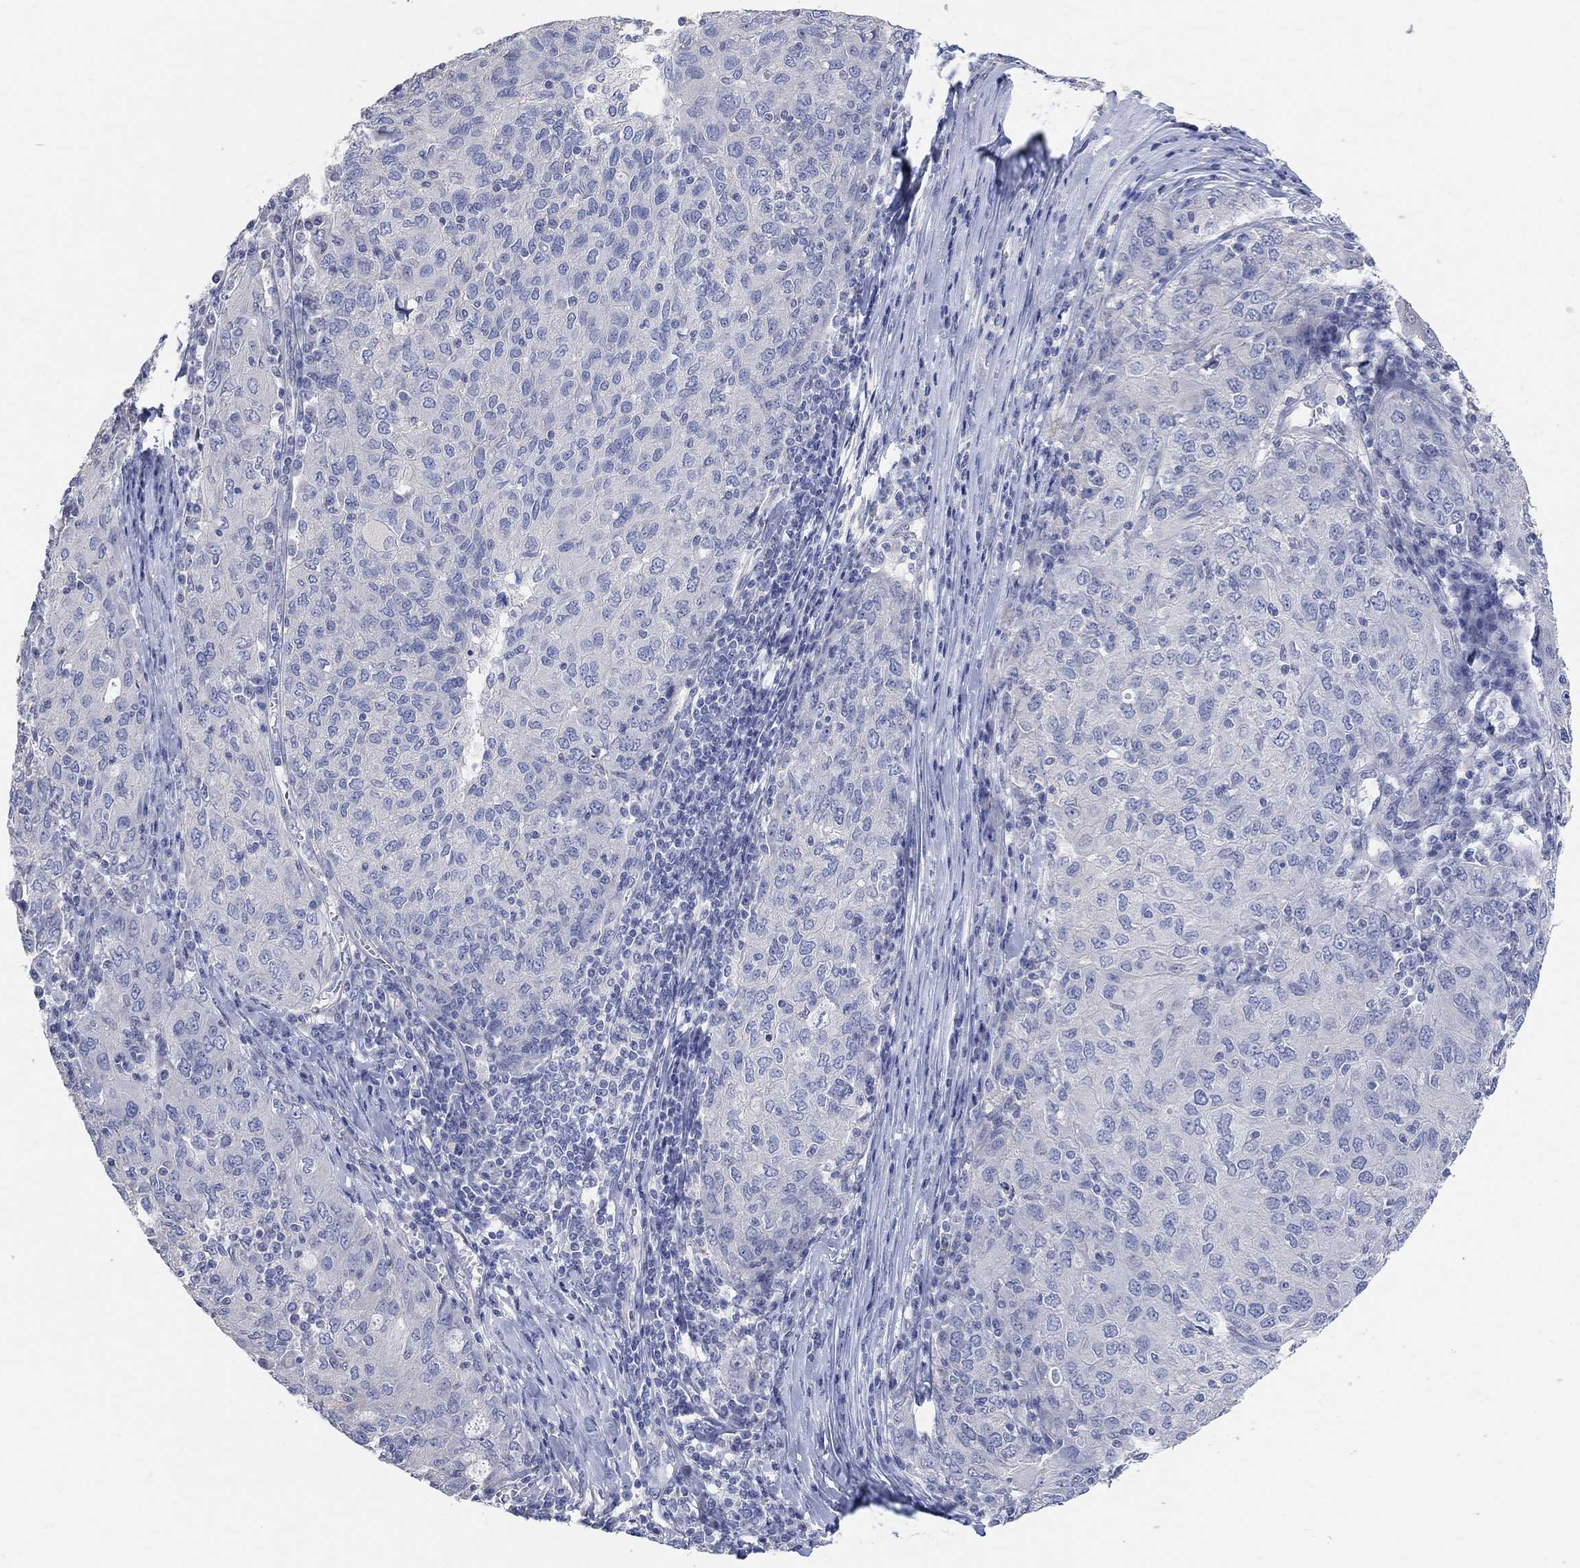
{"staining": {"intensity": "negative", "quantity": "none", "location": "none"}, "tissue": "ovarian cancer", "cell_type": "Tumor cells", "image_type": "cancer", "snomed": [{"axis": "morphology", "description": "Carcinoma, endometroid"}, {"axis": "topography", "description": "Ovary"}], "caption": "Immunohistochemistry of human ovarian cancer (endometroid carcinoma) exhibits no staining in tumor cells.", "gene": "NLRP14", "patient": {"sex": "female", "age": 50}}